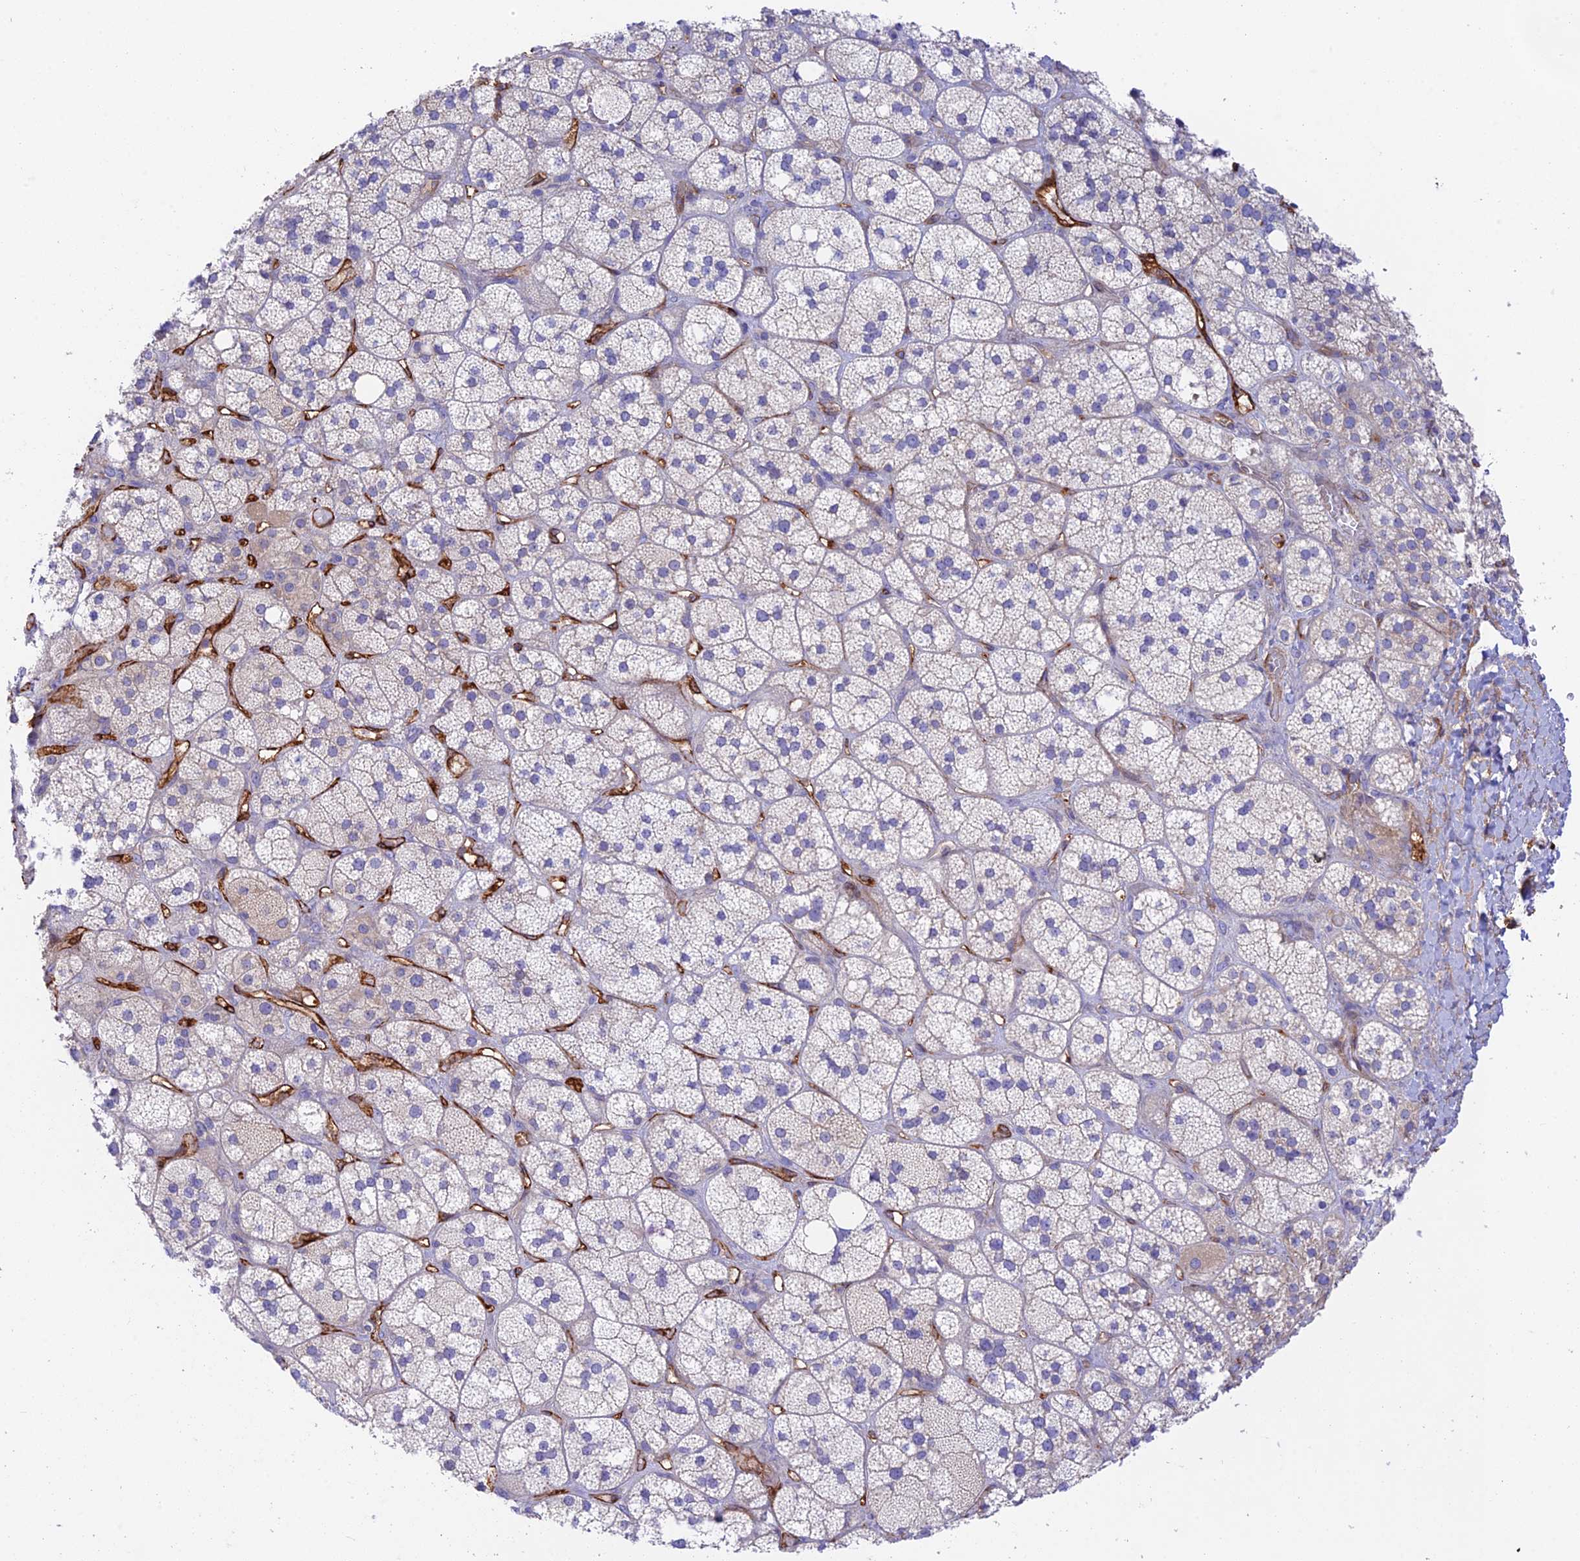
{"staining": {"intensity": "negative", "quantity": "none", "location": "none"}, "tissue": "adrenal gland", "cell_type": "Glandular cells", "image_type": "normal", "snomed": [{"axis": "morphology", "description": "Normal tissue, NOS"}, {"axis": "topography", "description": "Adrenal gland"}], "caption": "Normal adrenal gland was stained to show a protein in brown. There is no significant staining in glandular cells. (Immunohistochemistry, brightfield microscopy, high magnification).", "gene": "MYO9A", "patient": {"sex": "male", "age": 61}}